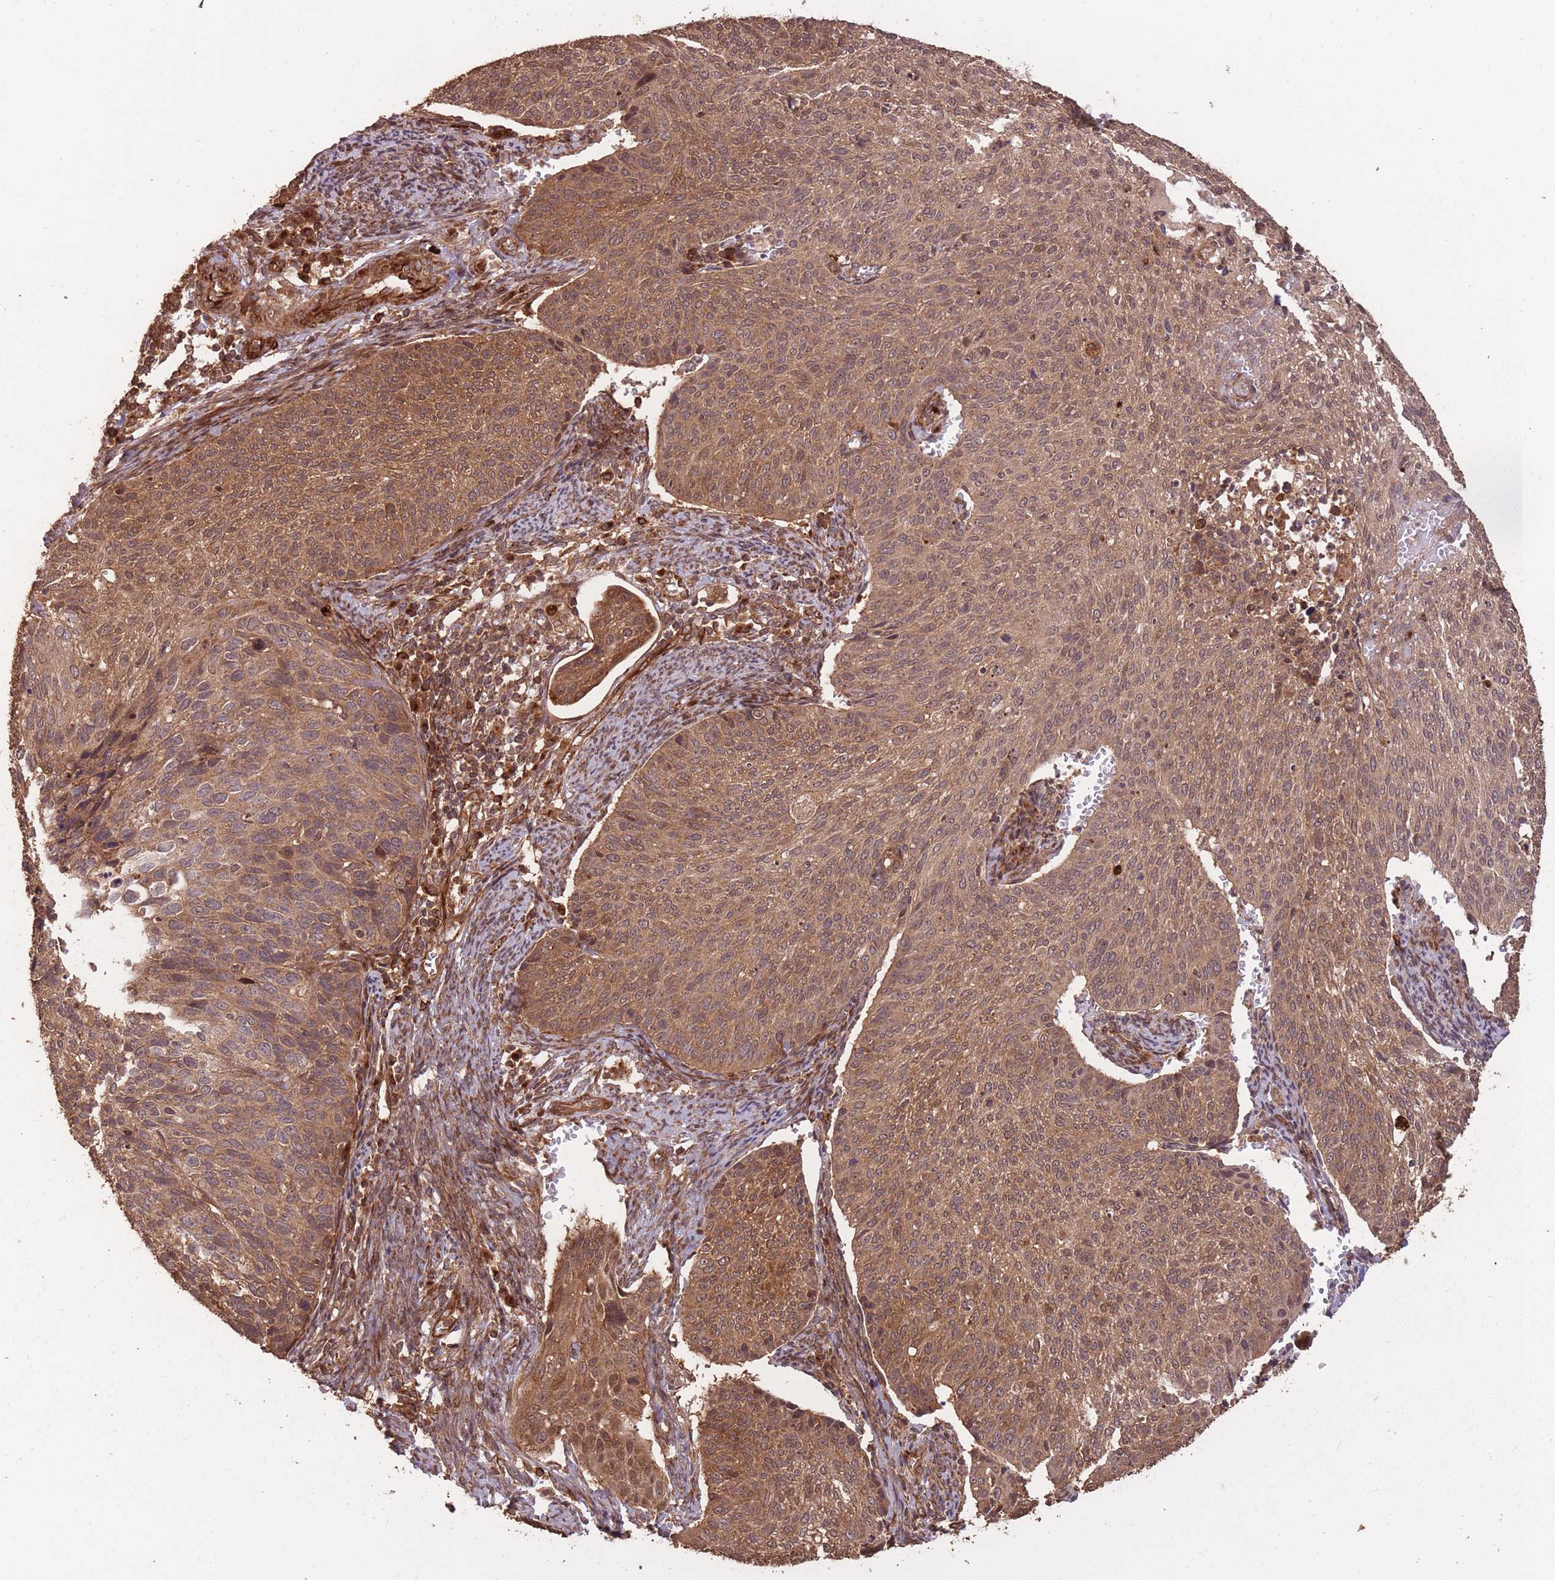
{"staining": {"intensity": "moderate", "quantity": ">75%", "location": "cytoplasmic/membranous,nuclear"}, "tissue": "cervical cancer", "cell_type": "Tumor cells", "image_type": "cancer", "snomed": [{"axis": "morphology", "description": "Squamous cell carcinoma, NOS"}, {"axis": "topography", "description": "Cervix"}], "caption": "Protein expression analysis of human cervical cancer reveals moderate cytoplasmic/membranous and nuclear staining in approximately >75% of tumor cells. (IHC, brightfield microscopy, high magnification).", "gene": "ERBB3", "patient": {"sex": "female", "age": 70}}